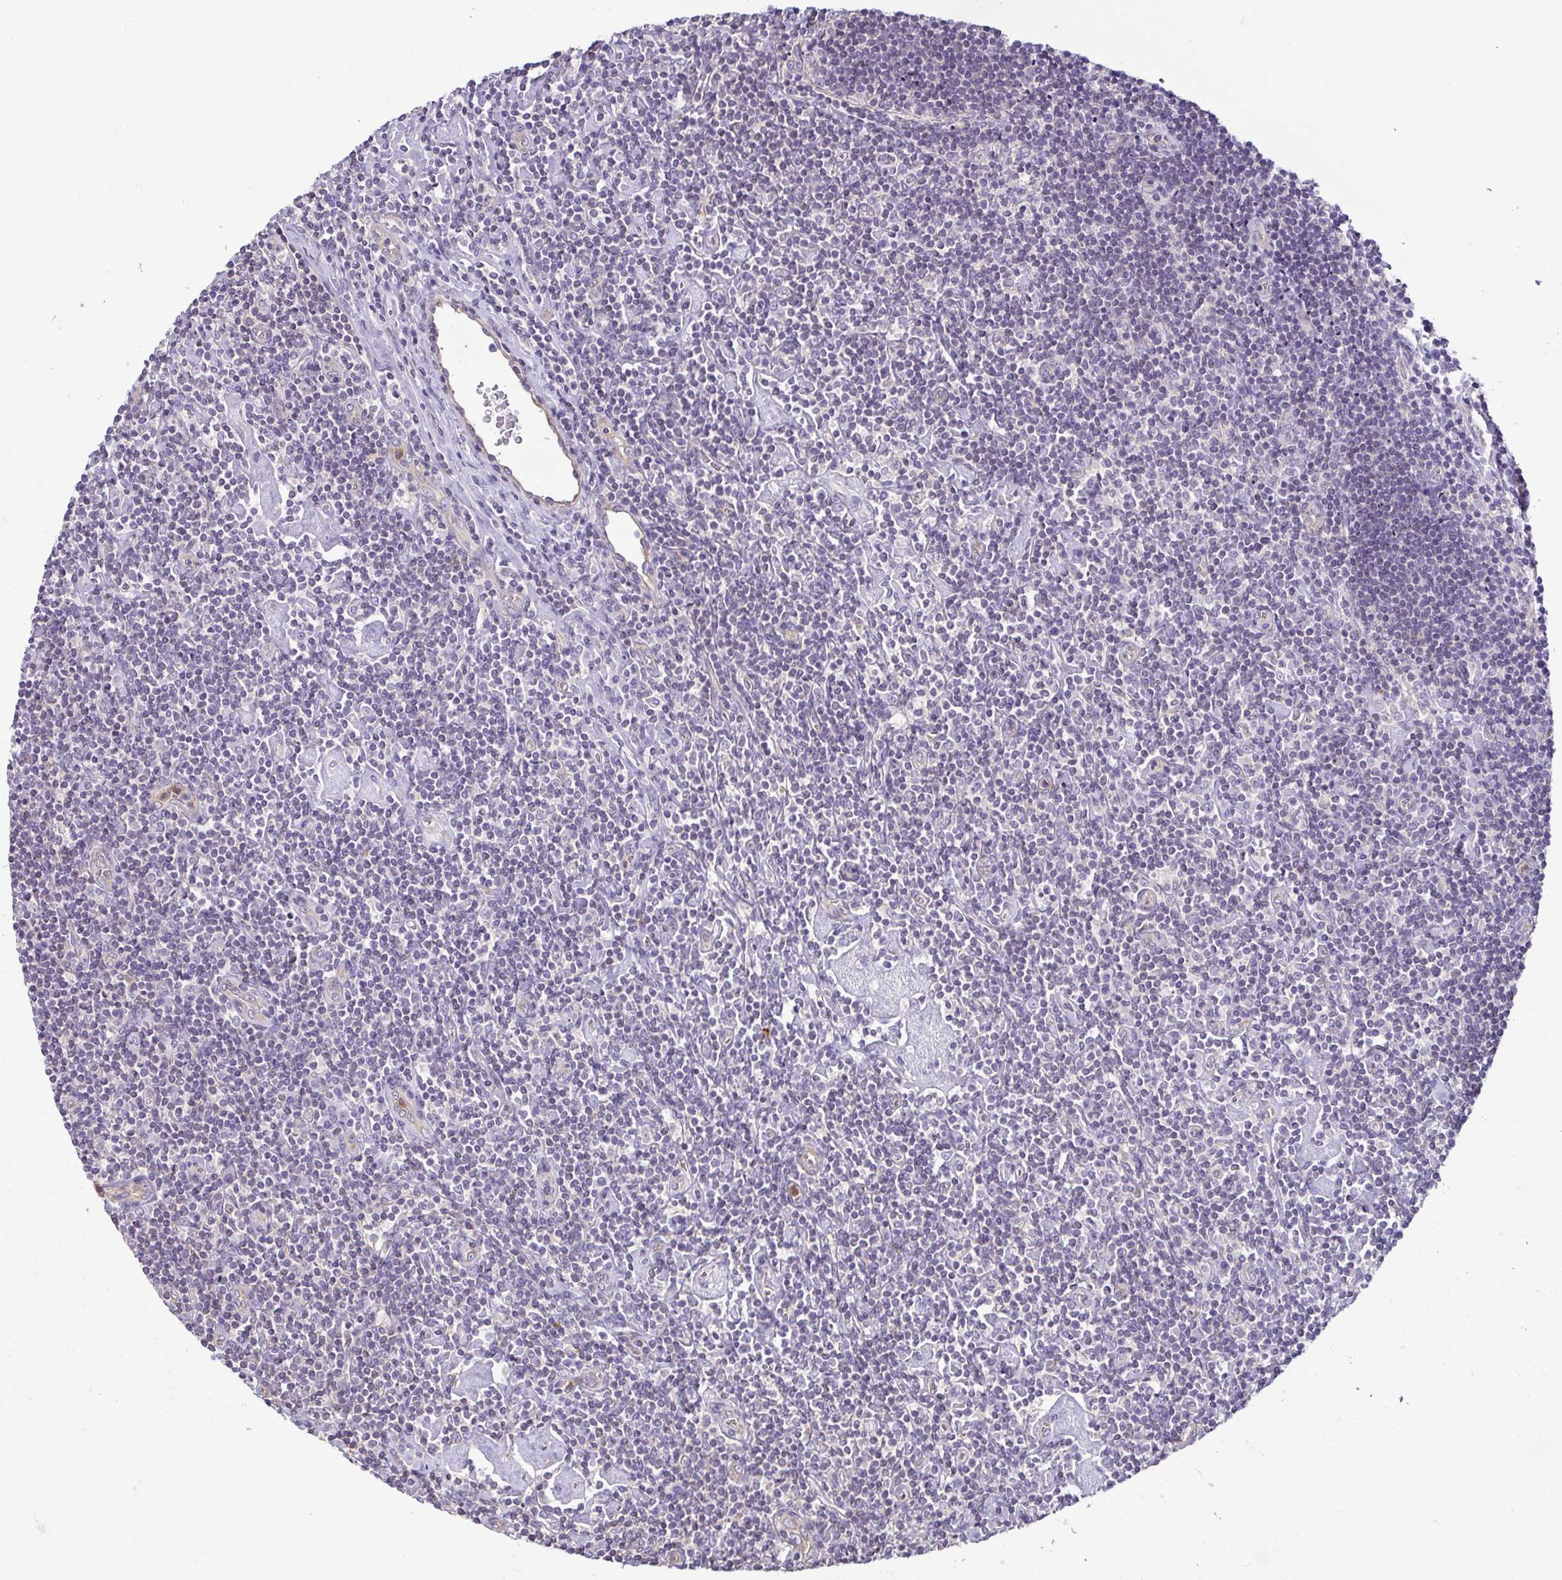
{"staining": {"intensity": "negative", "quantity": "none", "location": "none"}, "tissue": "lymphoma", "cell_type": "Tumor cells", "image_type": "cancer", "snomed": [{"axis": "morphology", "description": "Hodgkin's disease, NOS"}, {"axis": "topography", "description": "Lymph node"}], "caption": "Protein analysis of lymphoma demonstrates no significant expression in tumor cells.", "gene": "MYL10", "patient": {"sex": "male", "age": 40}}